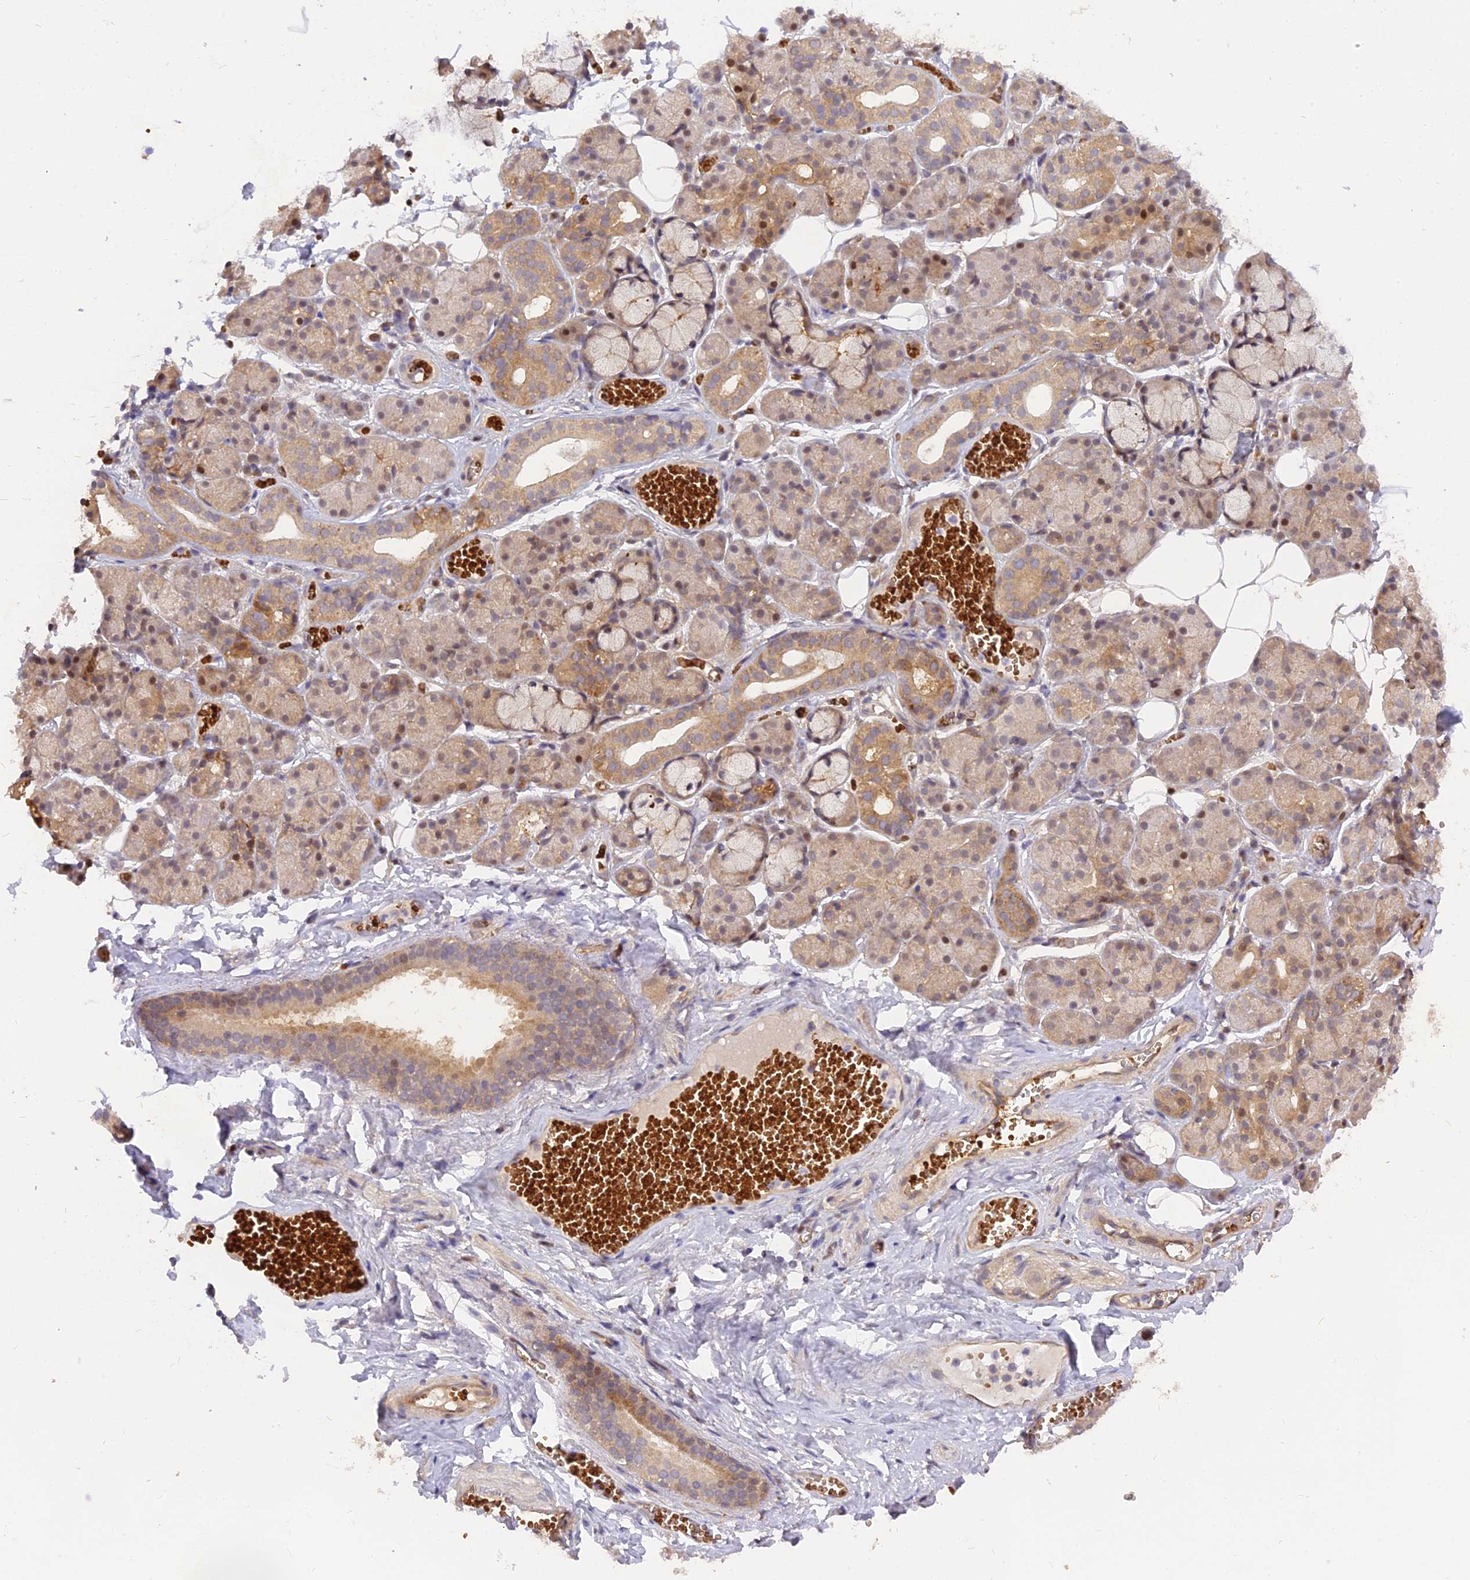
{"staining": {"intensity": "moderate", "quantity": "25%-75%", "location": "cytoplasmic/membranous,nuclear"}, "tissue": "salivary gland", "cell_type": "Glandular cells", "image_type": "normal", "snomed": [{"axis": "morphology", "description": "Normal tissue, NOS"}, {"axis": "topography", "description": "Salivary gland"}], "caption": "Immunohistochemical staining of normal human salivary gland shows moderate cytoplasmic/membranous,nuclear protein positivity in approximately 25%-75% of glandular cells. (brown staining indicates protein expression, while blue staining denotes nuclei).", "gene": "ARL2BP", "patient": {"sex": "male", "age": 63}}